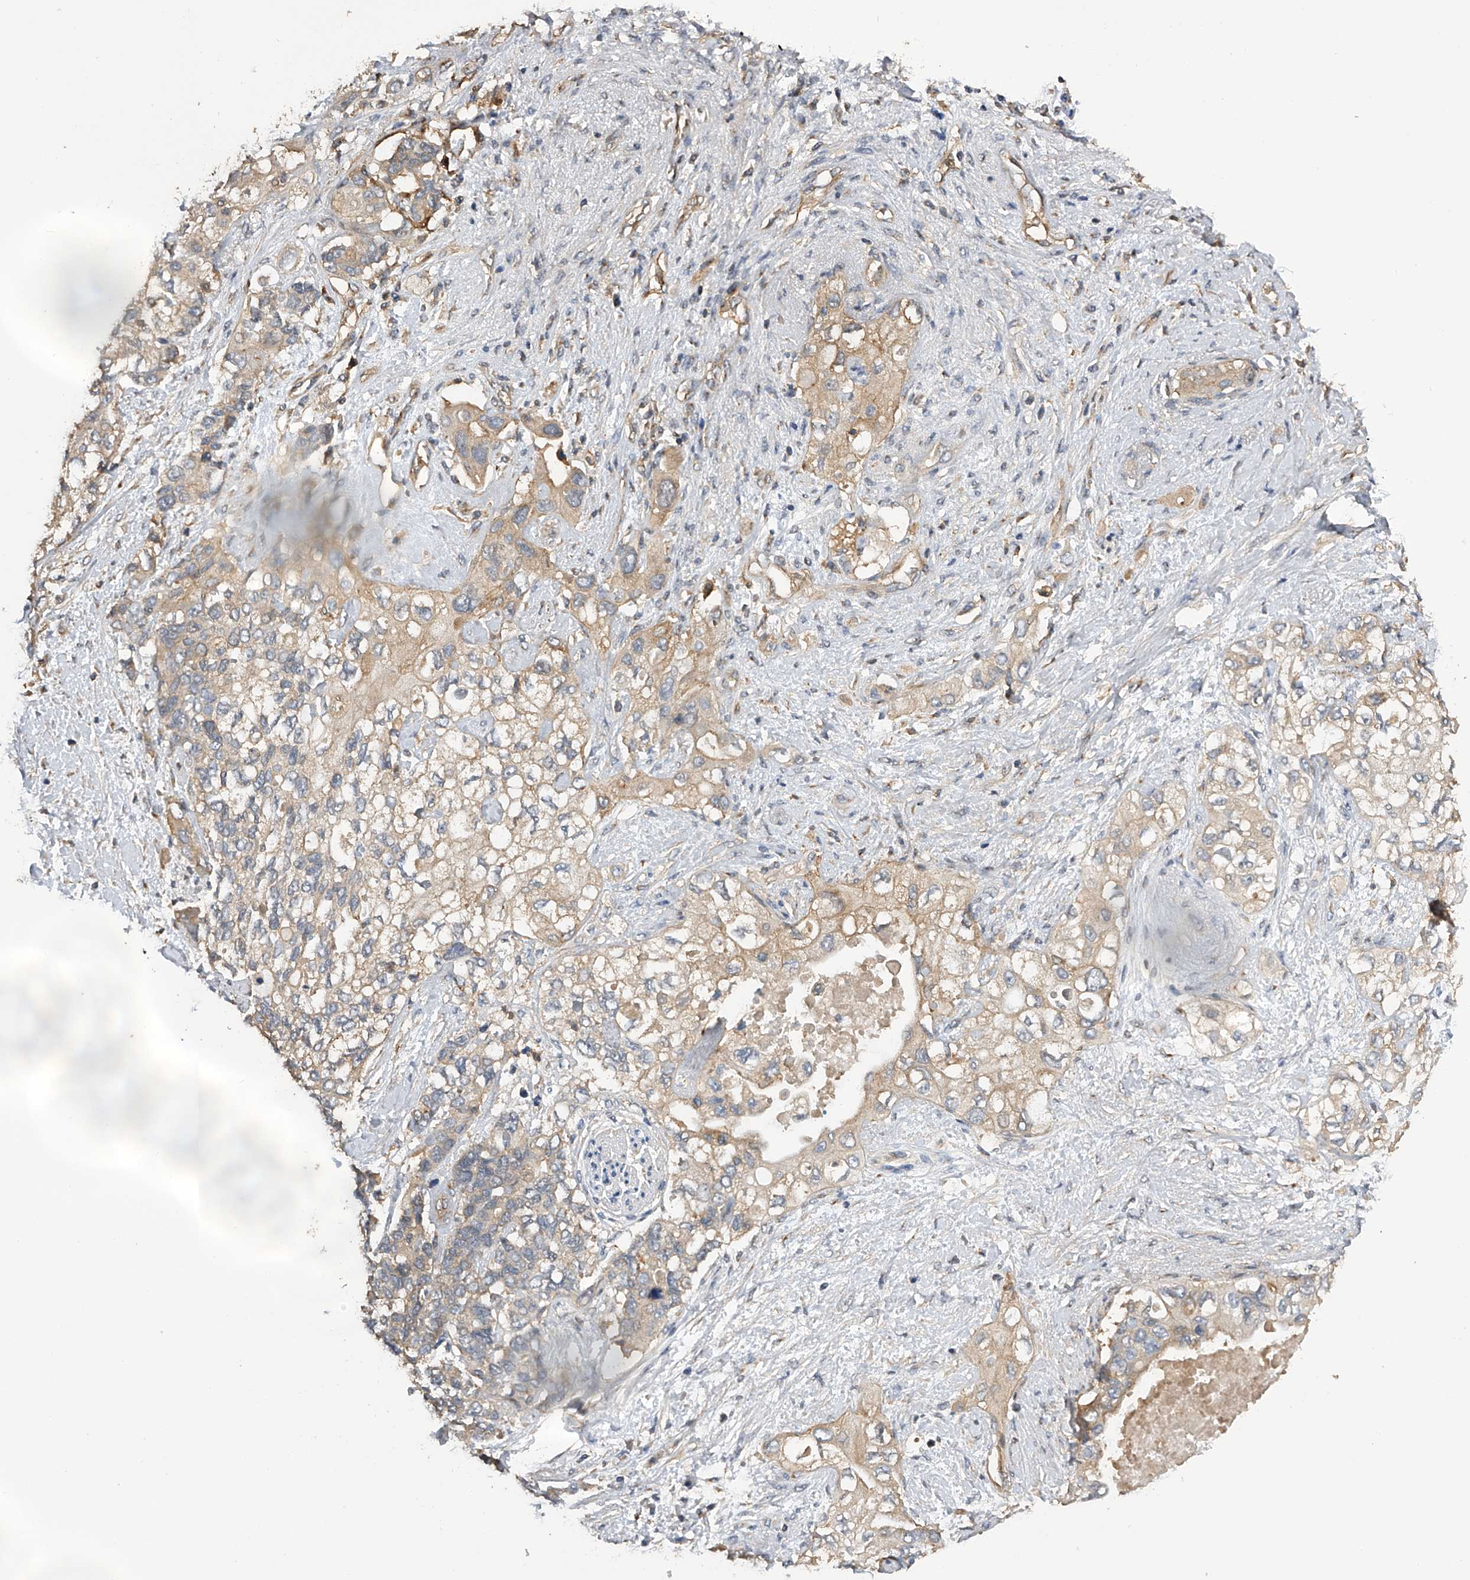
{"staining": {"intensity": "weak", "quantity": ">75%", "location": "cytoplasmic/membranous"}, "tissue": "pancreatic cancer", "cell_type": "Tumor cells", "image_type": "cancer", "snomed": [{"axis": "morphology", "description": "Adenocarcinoma, NOS"}, {"axis": "topography", "description": "Pancreas"}], "caption": "A brown stain labels weak cytoplasmic/membranous staining of a protein in pancreatic cancer tumor cells.", "gene": "PTPRA", "patient": {"sex": "female", "age": 56}}